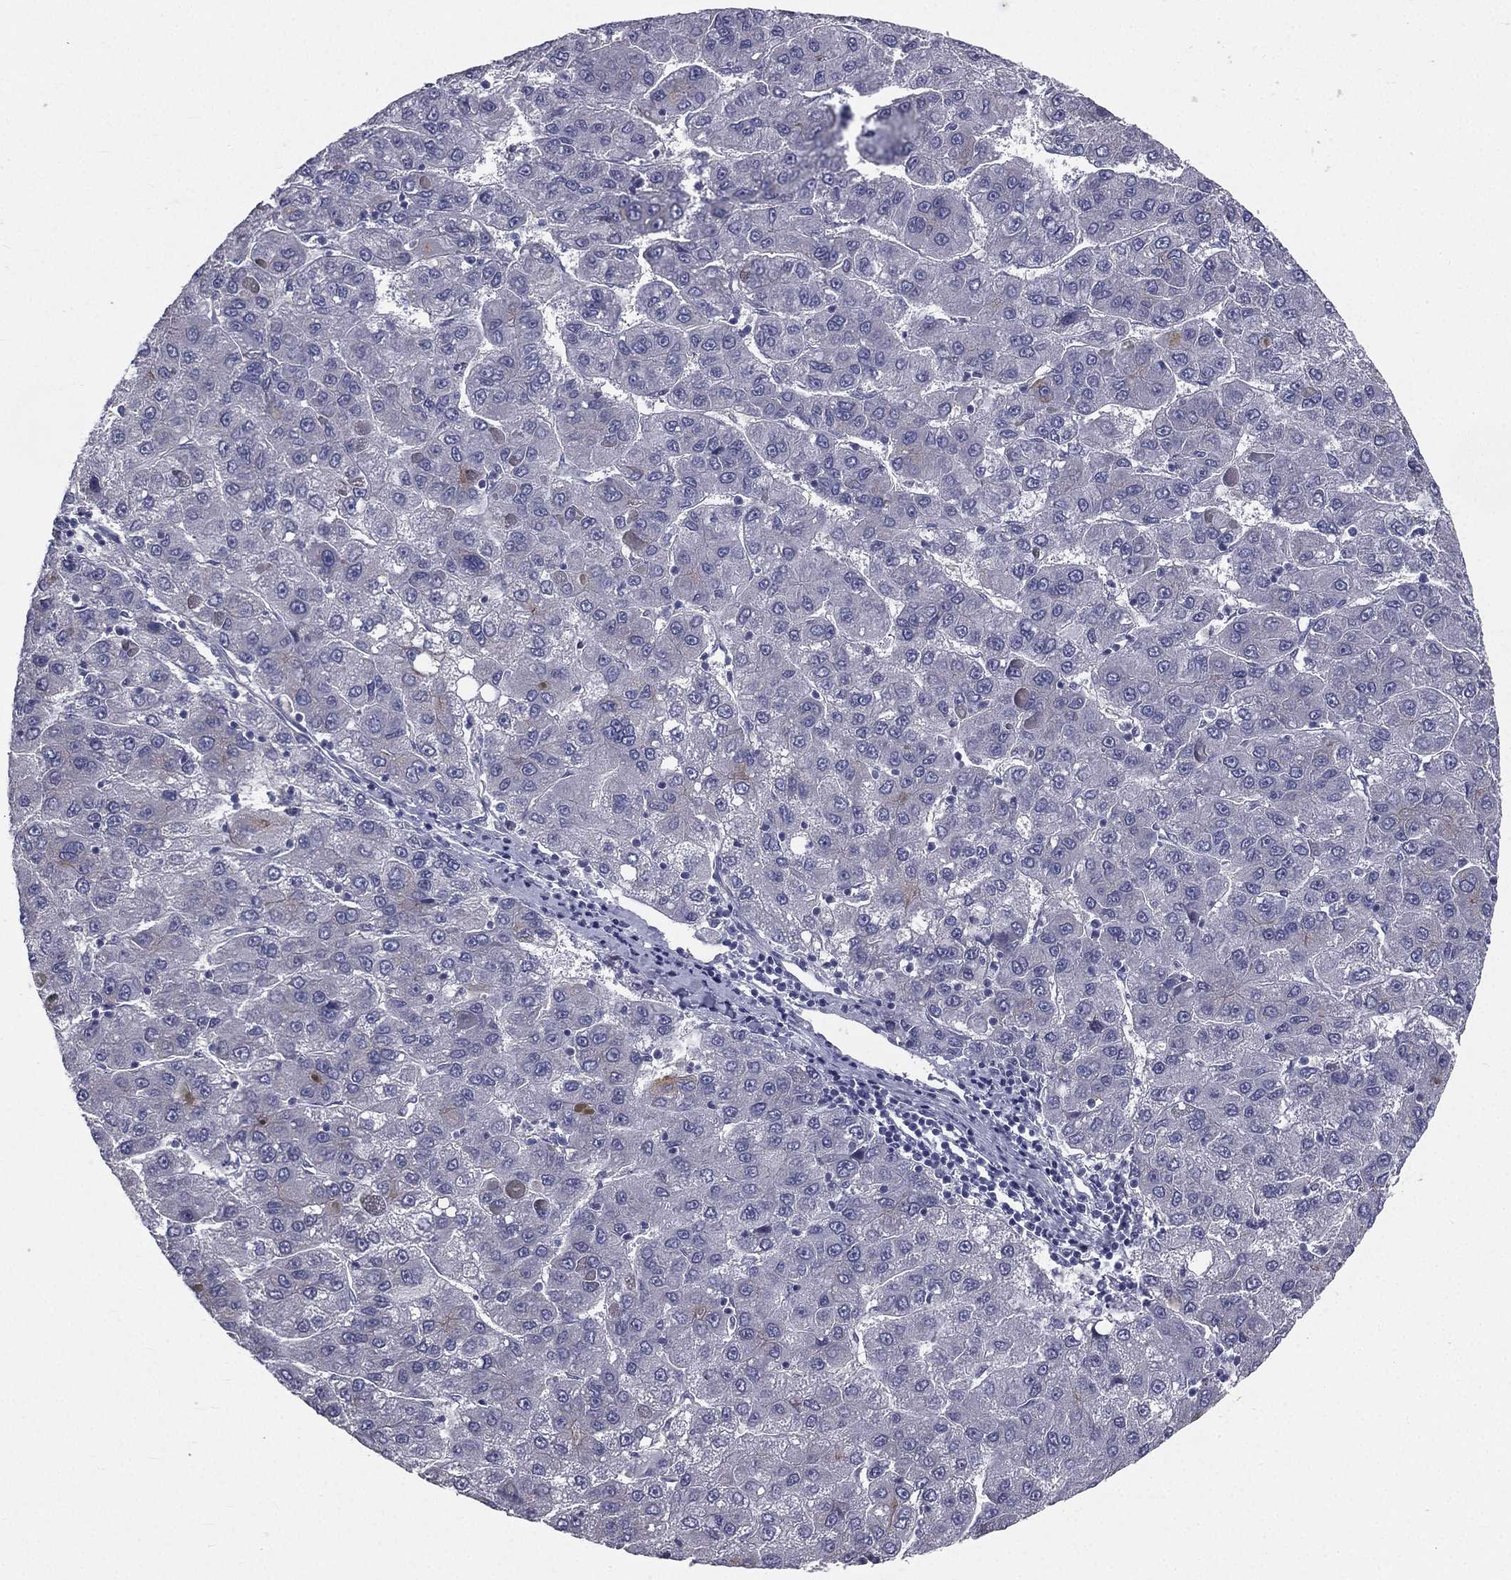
{"staining": {"intensity": "negative", "quantity": "none", "location": "none"}, "tissue": "liver cancer", "cell_type": "Tumor cells", "image_type": "cancer", "snomed": [{"axis": "morphology", "description": "Carcinoma, Hepatocellular, NOS"}, {"axis": "topography", "description": "Liver"}], "caption": "Immunohistochemistry (IHC) of human liver cancer demonstrates no staining in tumor cells. (Stains: DAB IHC with hematoxylin counter stain, Microscopy: brightfield microscopy at high magnification).", "gene": "MUC13", "patient": {"sex": "female", "age": 82}}